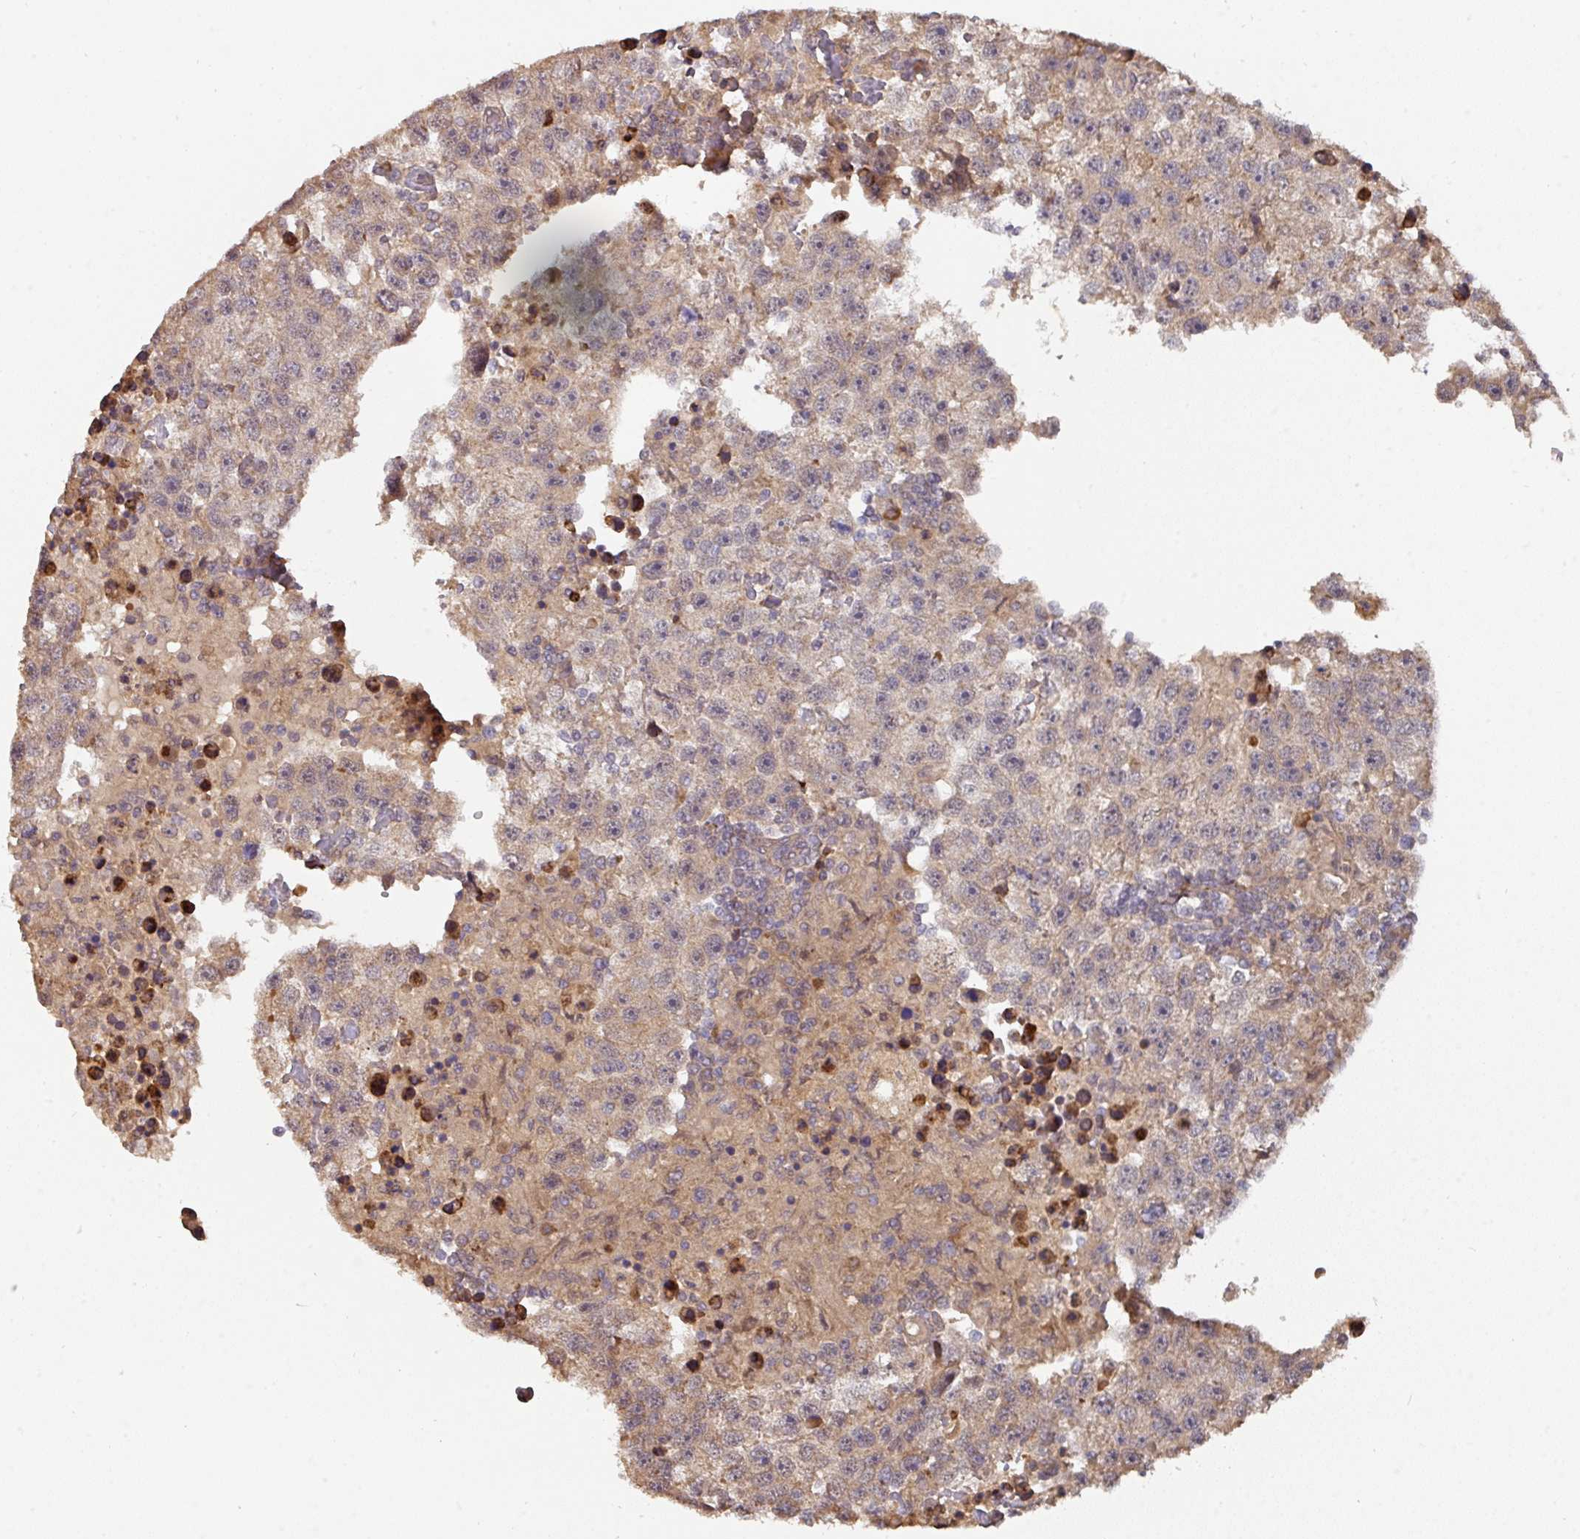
{"staining": {"intensity": "weak", "quantity": "25%-75%", "location": "cytoplasmic/membranous"}, "tissue": "testis cancer", "cell_type": "Tumor cells", "image_type": "cancer", "snomed": [{"axis": "morphology", "description": "Carcinoma, Embryonal, NOS"}, {"axis": "topography", "description": "Testis"}], "caption": "Testis cancer (embryonal carcinoma) tissue demonstrates weak cytoplasmic/membranous staining in about 25%-75% of tumor cells, visualized by immunohistochemistry.", "gene": "ACVR2B", "patient": {"sex": "male", "age": 83}}